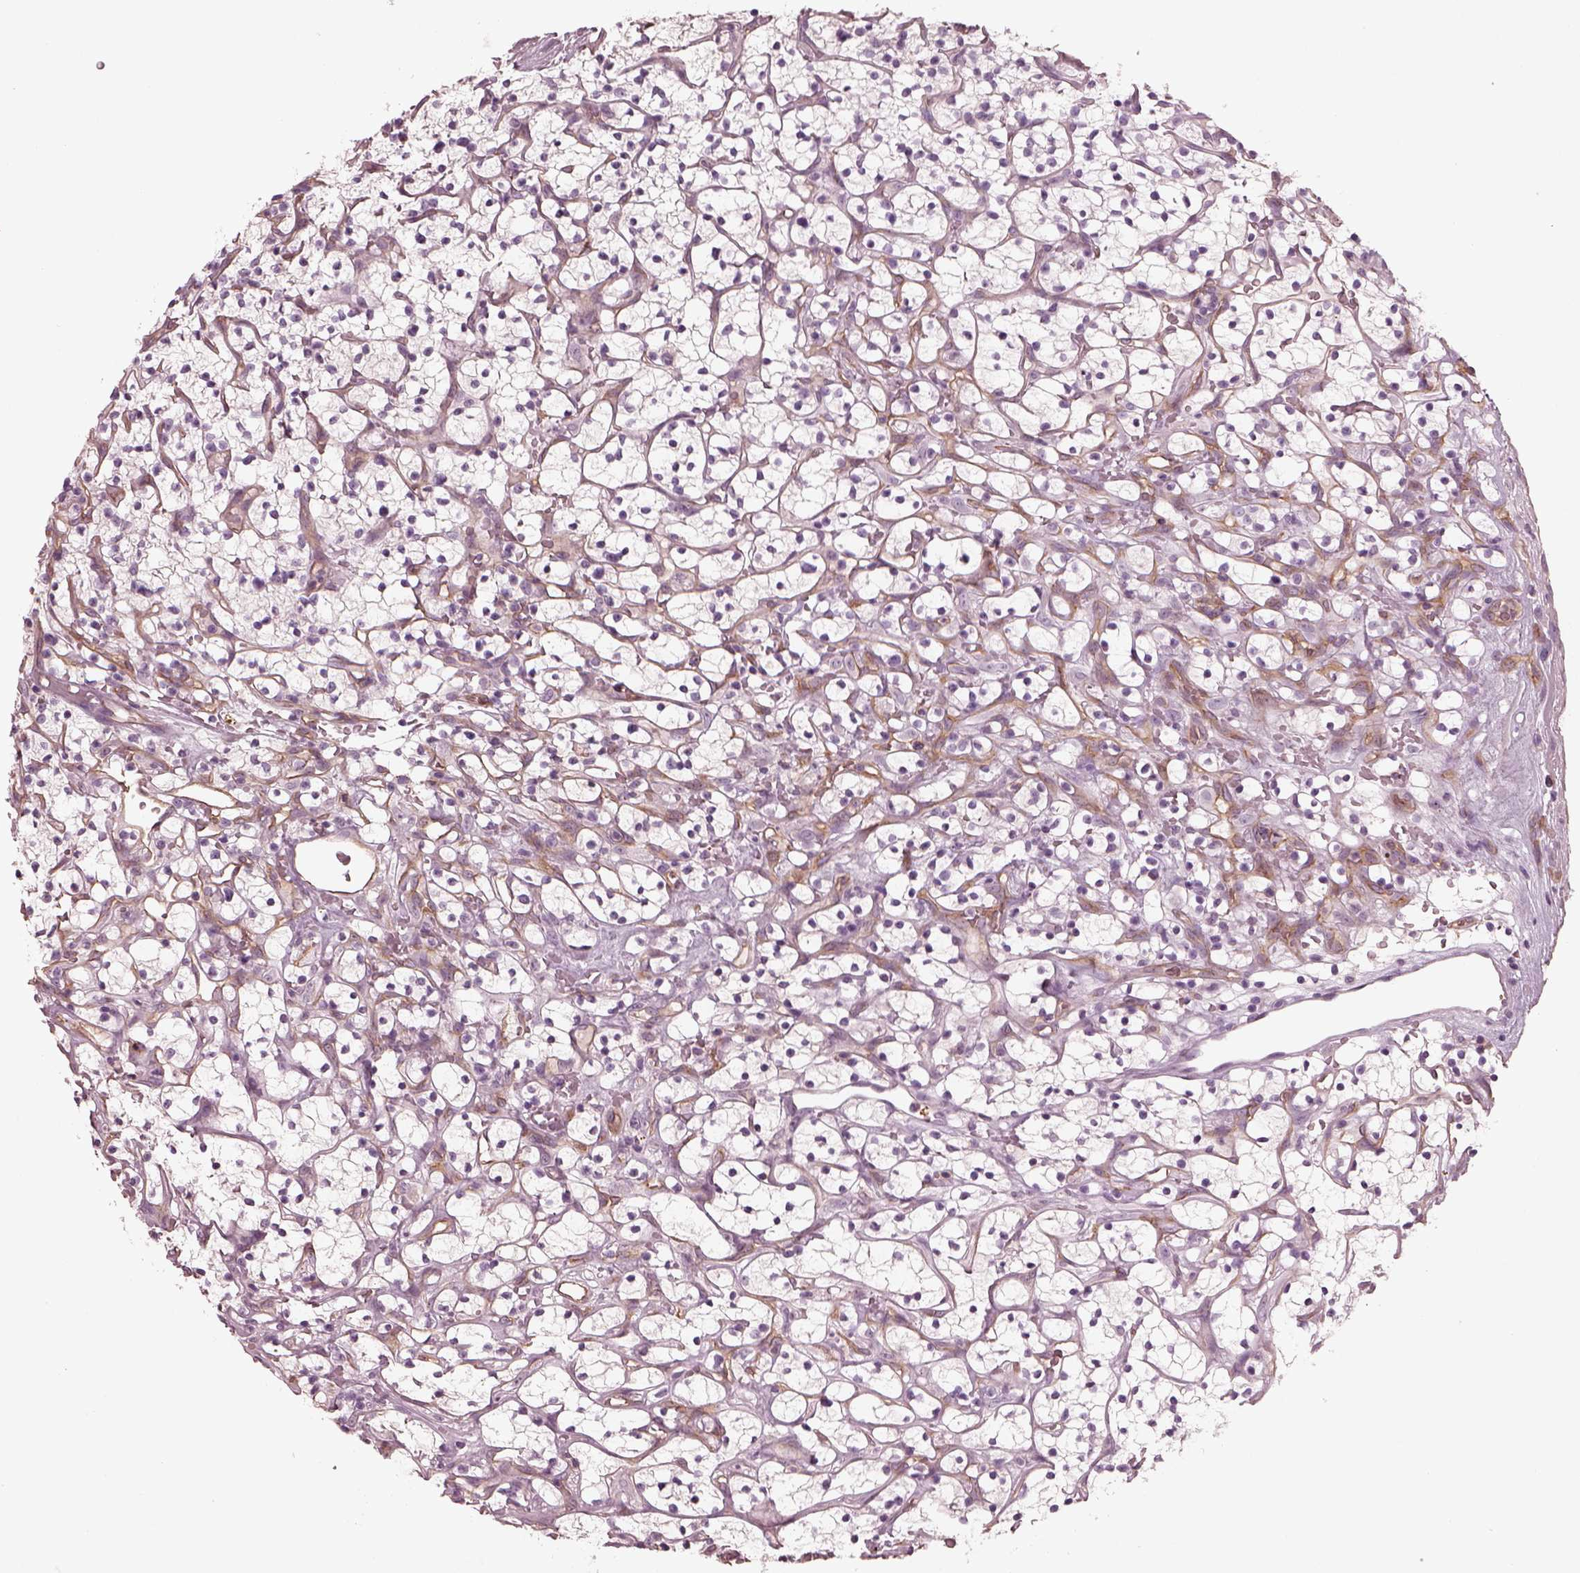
{"staining": {"intensity": "negative", "quantity": "none", "location": "none"}, "tissue": "renal cancer", "cell_type": "Tumor cells", "image_type": "cancer", "snomed": [{"axis": "morphology", "description": "Adenocarcinoma, NOS"}, {"axis": "topography", "description": "Kidney"}], "caption": "Micrograph shows no significant protein positivity in tumor cells of renal cancer.", "gene": "EIF4E1B", "patient": {"sex": "female", "age": 64}}